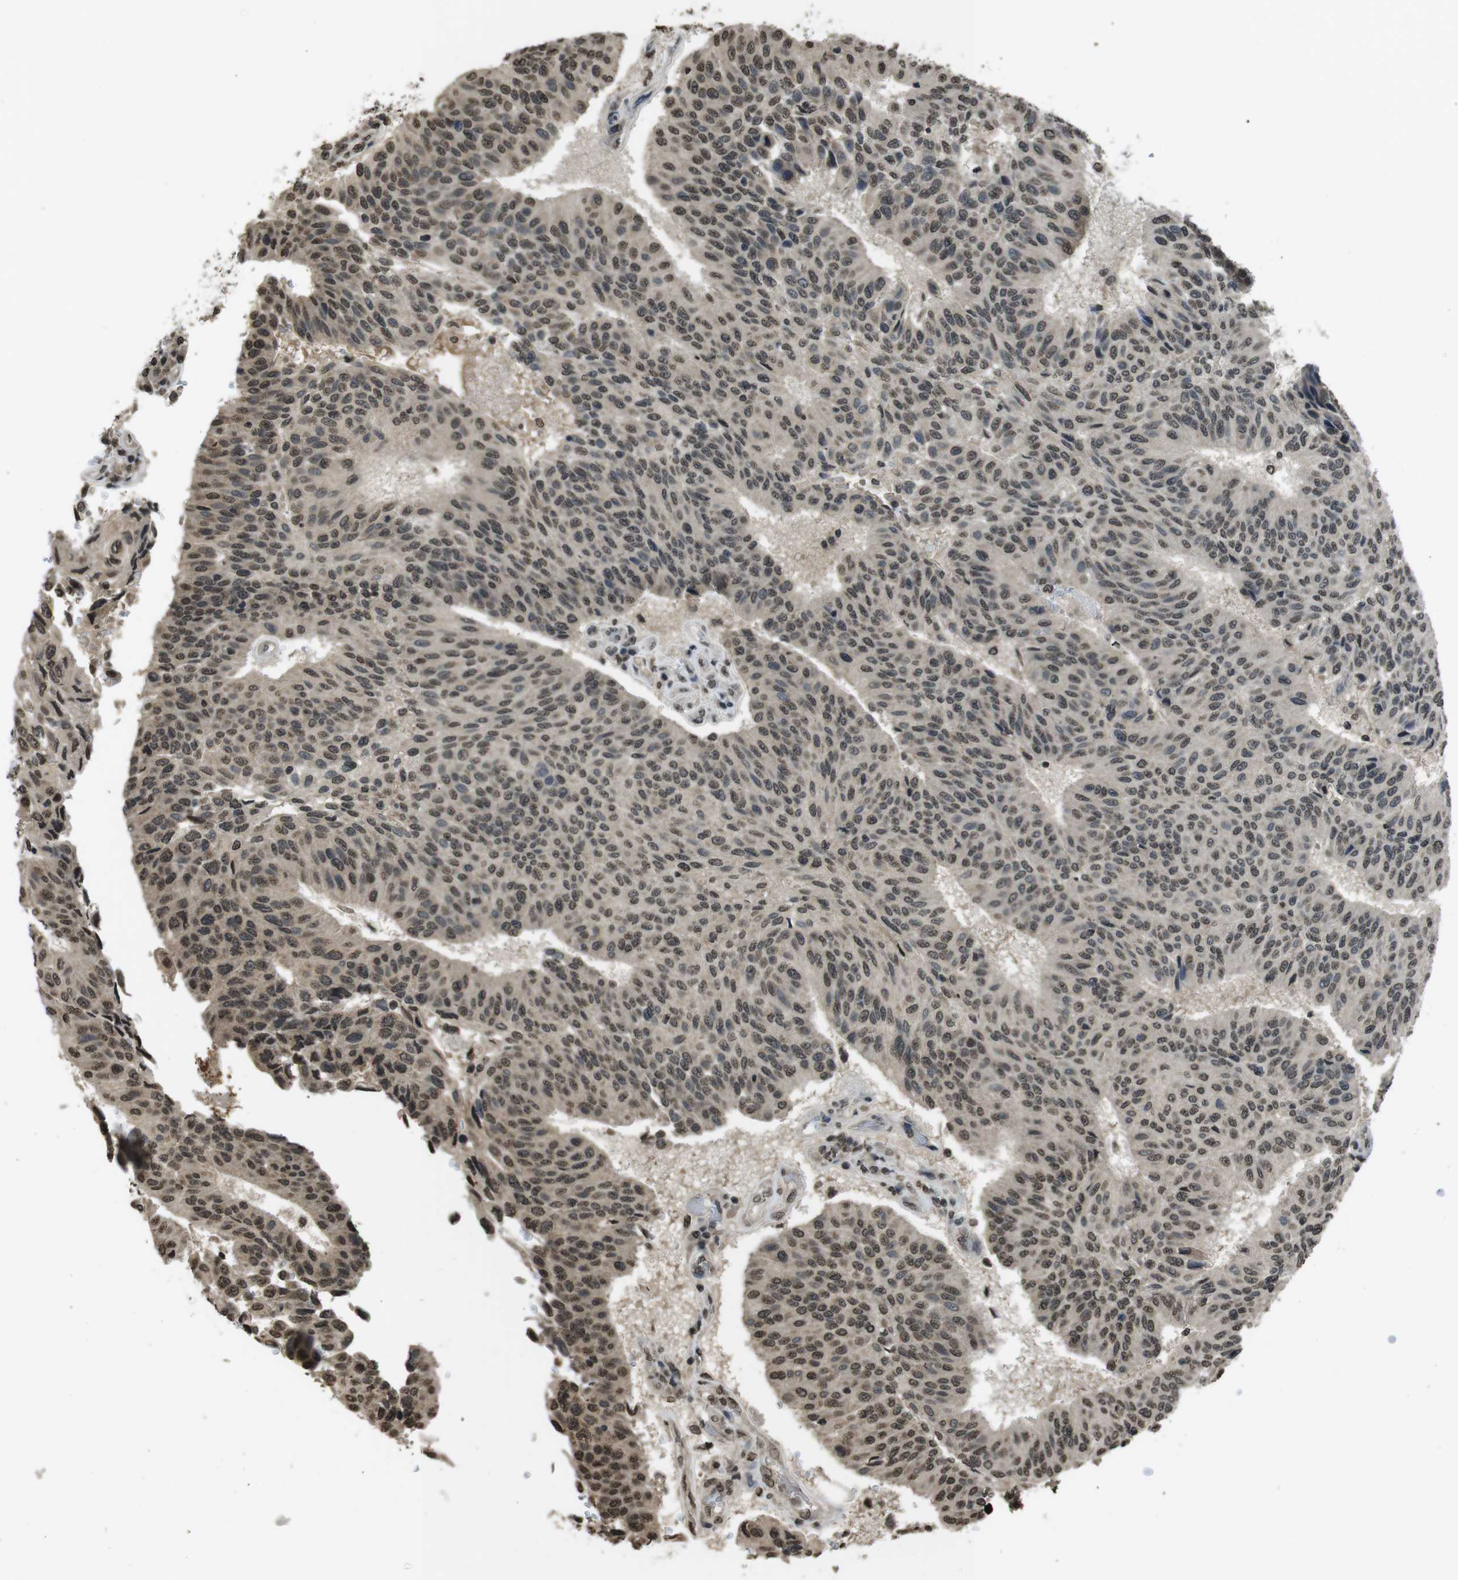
{"staining": {"intensity": "moderate", "quantity": "25%-75%", "location": "nuclear"}, "tissue": "urothelial cancer", "cell_type": "Tumor cells", "image_type": "cancer", "snomed": [{"axis": "morphology", "description": "Urothelial carcinoma, High grade"}, {"axis": "topography", "description": "Urinary bladder"}], "caption": "The immunohistochemical stain shows moderate nuclear expression in tumor cells of urothelial cancer tissue. (Brightfield microscopy of DAB IHC at high magnification).", "gene": "MAF", "patient": {"sex": "male", "age": 66}}